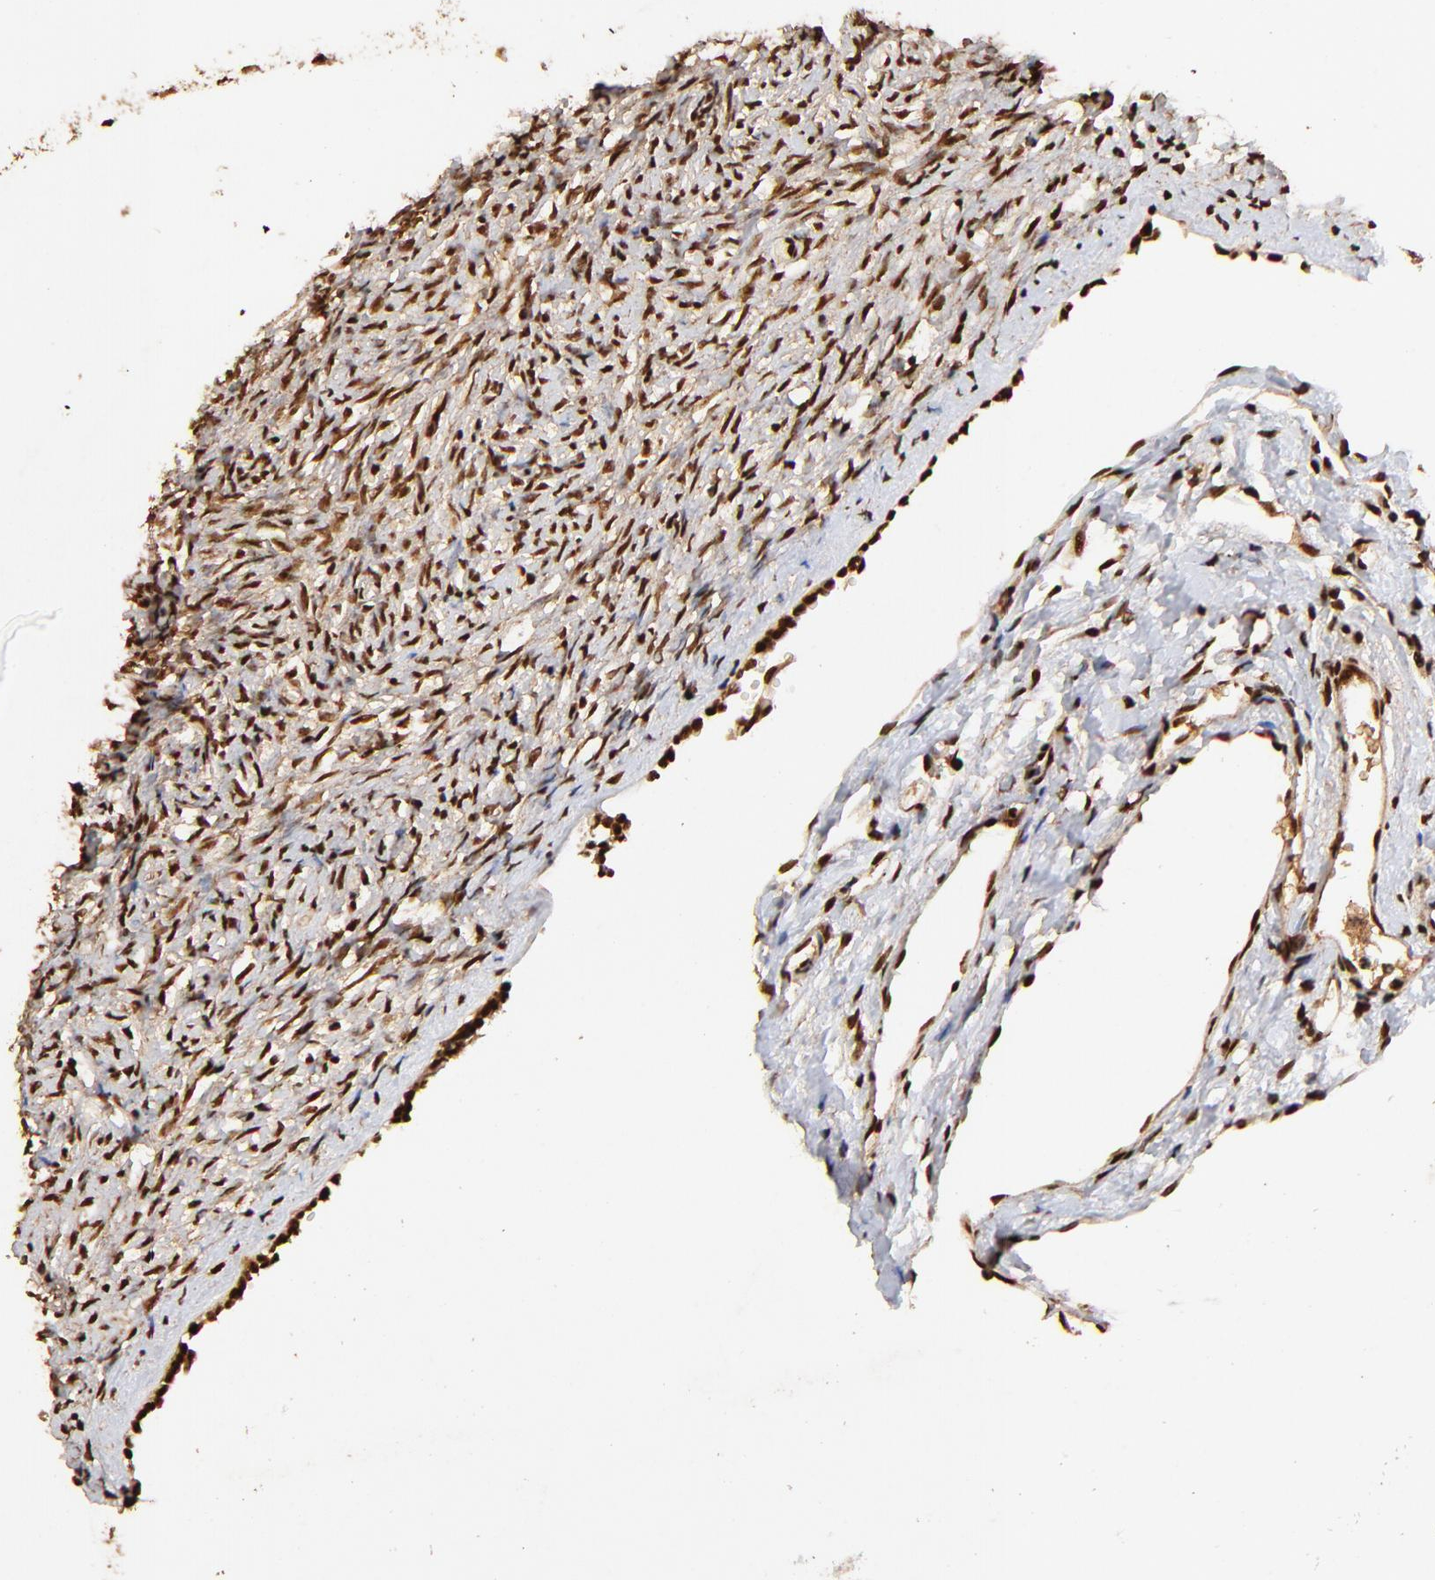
{"staining": {"intensity": "strong", "quantity": ">75%", "location": "nuclear"}, "tissue": "ovary", "cell_type": "Ovarian stroma cells", "image_type": "normal", "snomed": [{"axis": "morphology", "description": "Normal tissue, NOS"}, {"axis": "topography", "description": "Ovary"}], "caption": "There is high levels of strong nuclear positivity in ovarian stroma cells of unremarkable ovary, as demonstrated by immunohistochemical staining (brown color).", "gene": "MED12", "patient": {"sex": "female", "age": 35}}